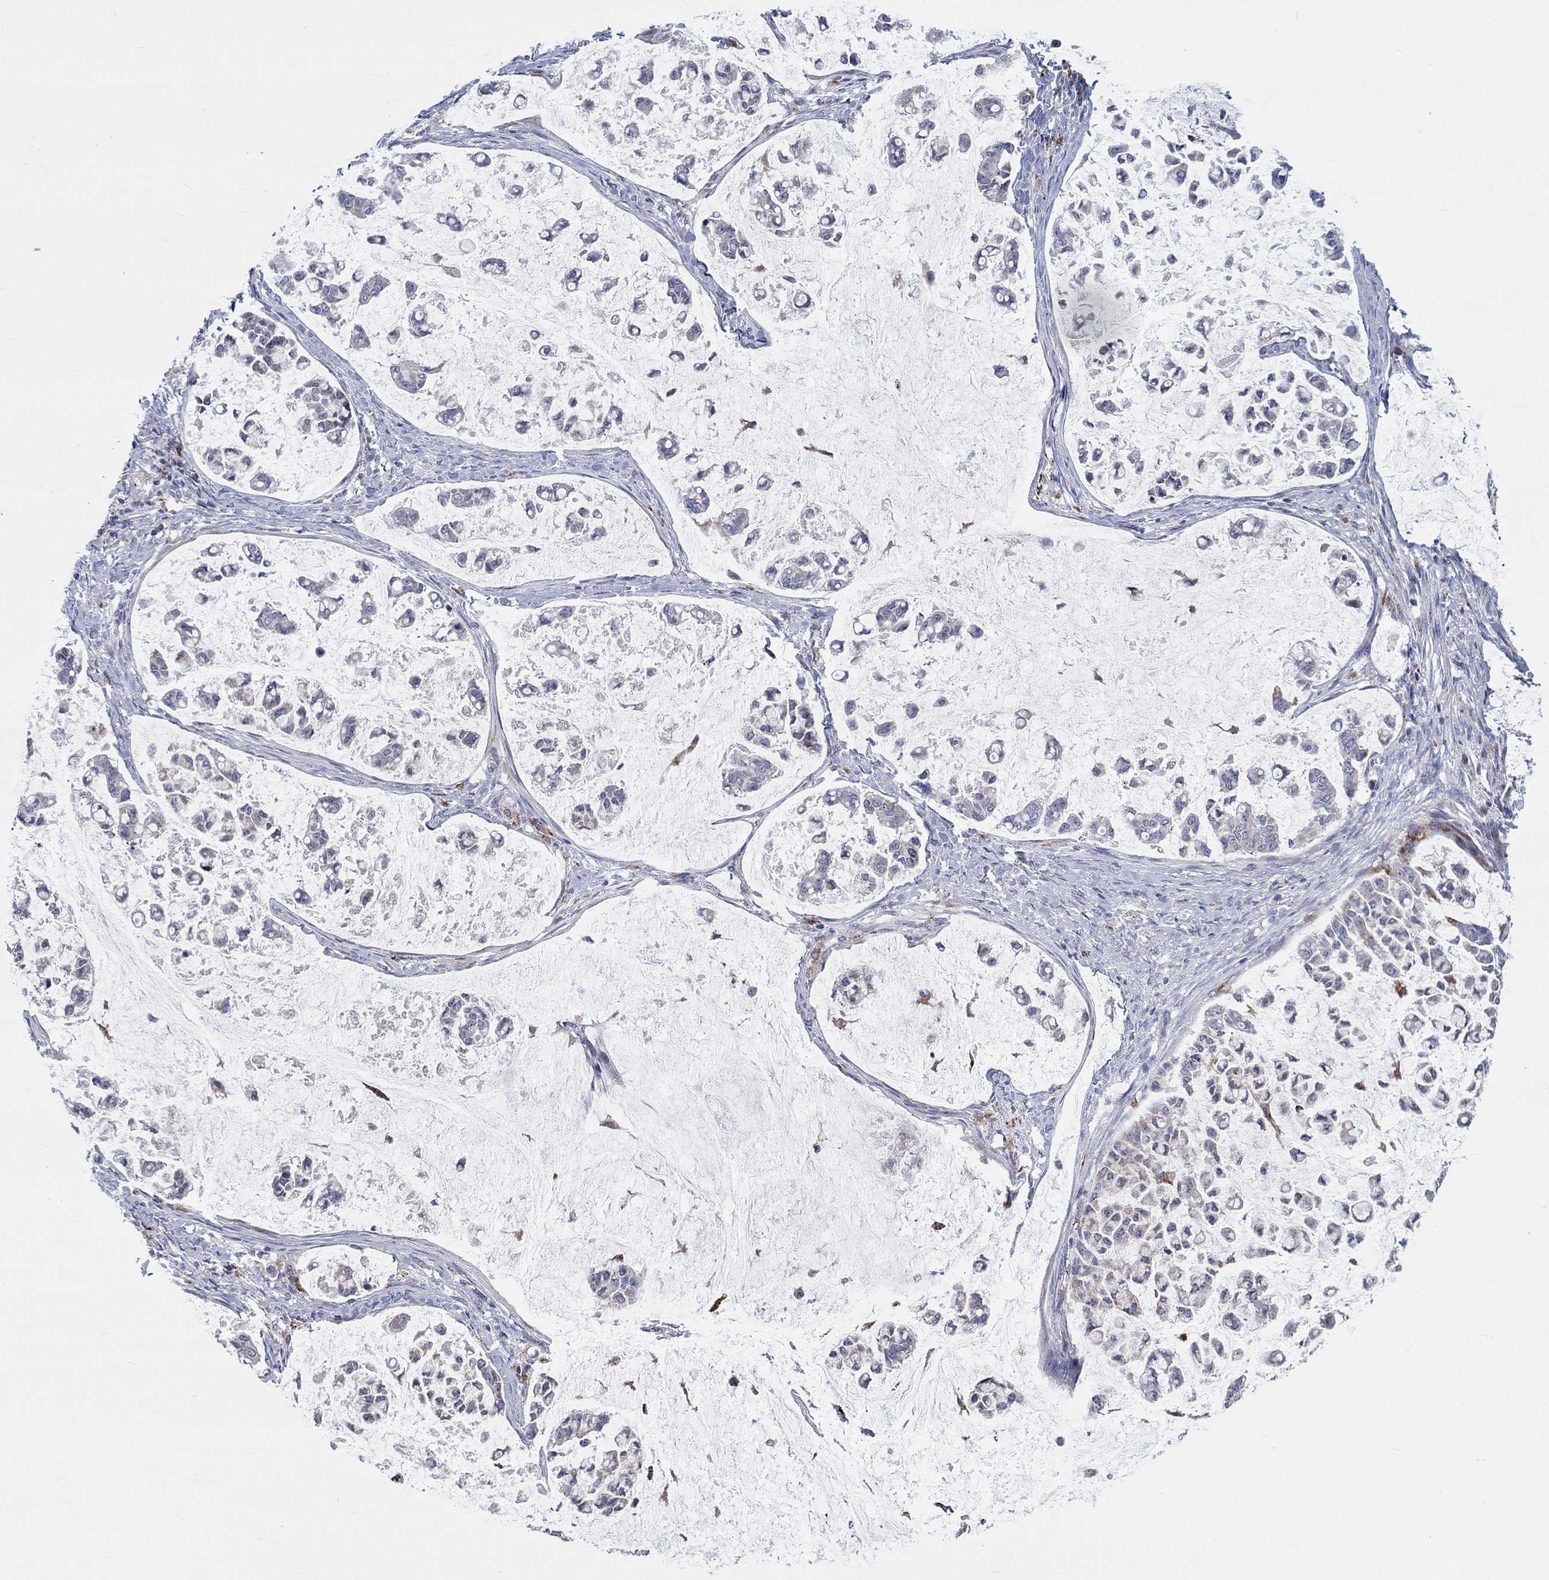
{"staining": {"intensity": "negative", "quantity": "none", "location": "none"}, "tissue": "stomach cancer", "cell_type": "Tumor cells", "image_type": "cancer", "snomed": [{"axis": "morphology", "description": "Adenocarcinoma, NOS"}, {"axis": "topography", "description": "Stomach"}], "caption": "Stomach cancer was stained to show a protein in brown. There is no significant positivity in tumor cells.", "gene": "BCO2", "patient": {"sex": "male", "age": 82}}